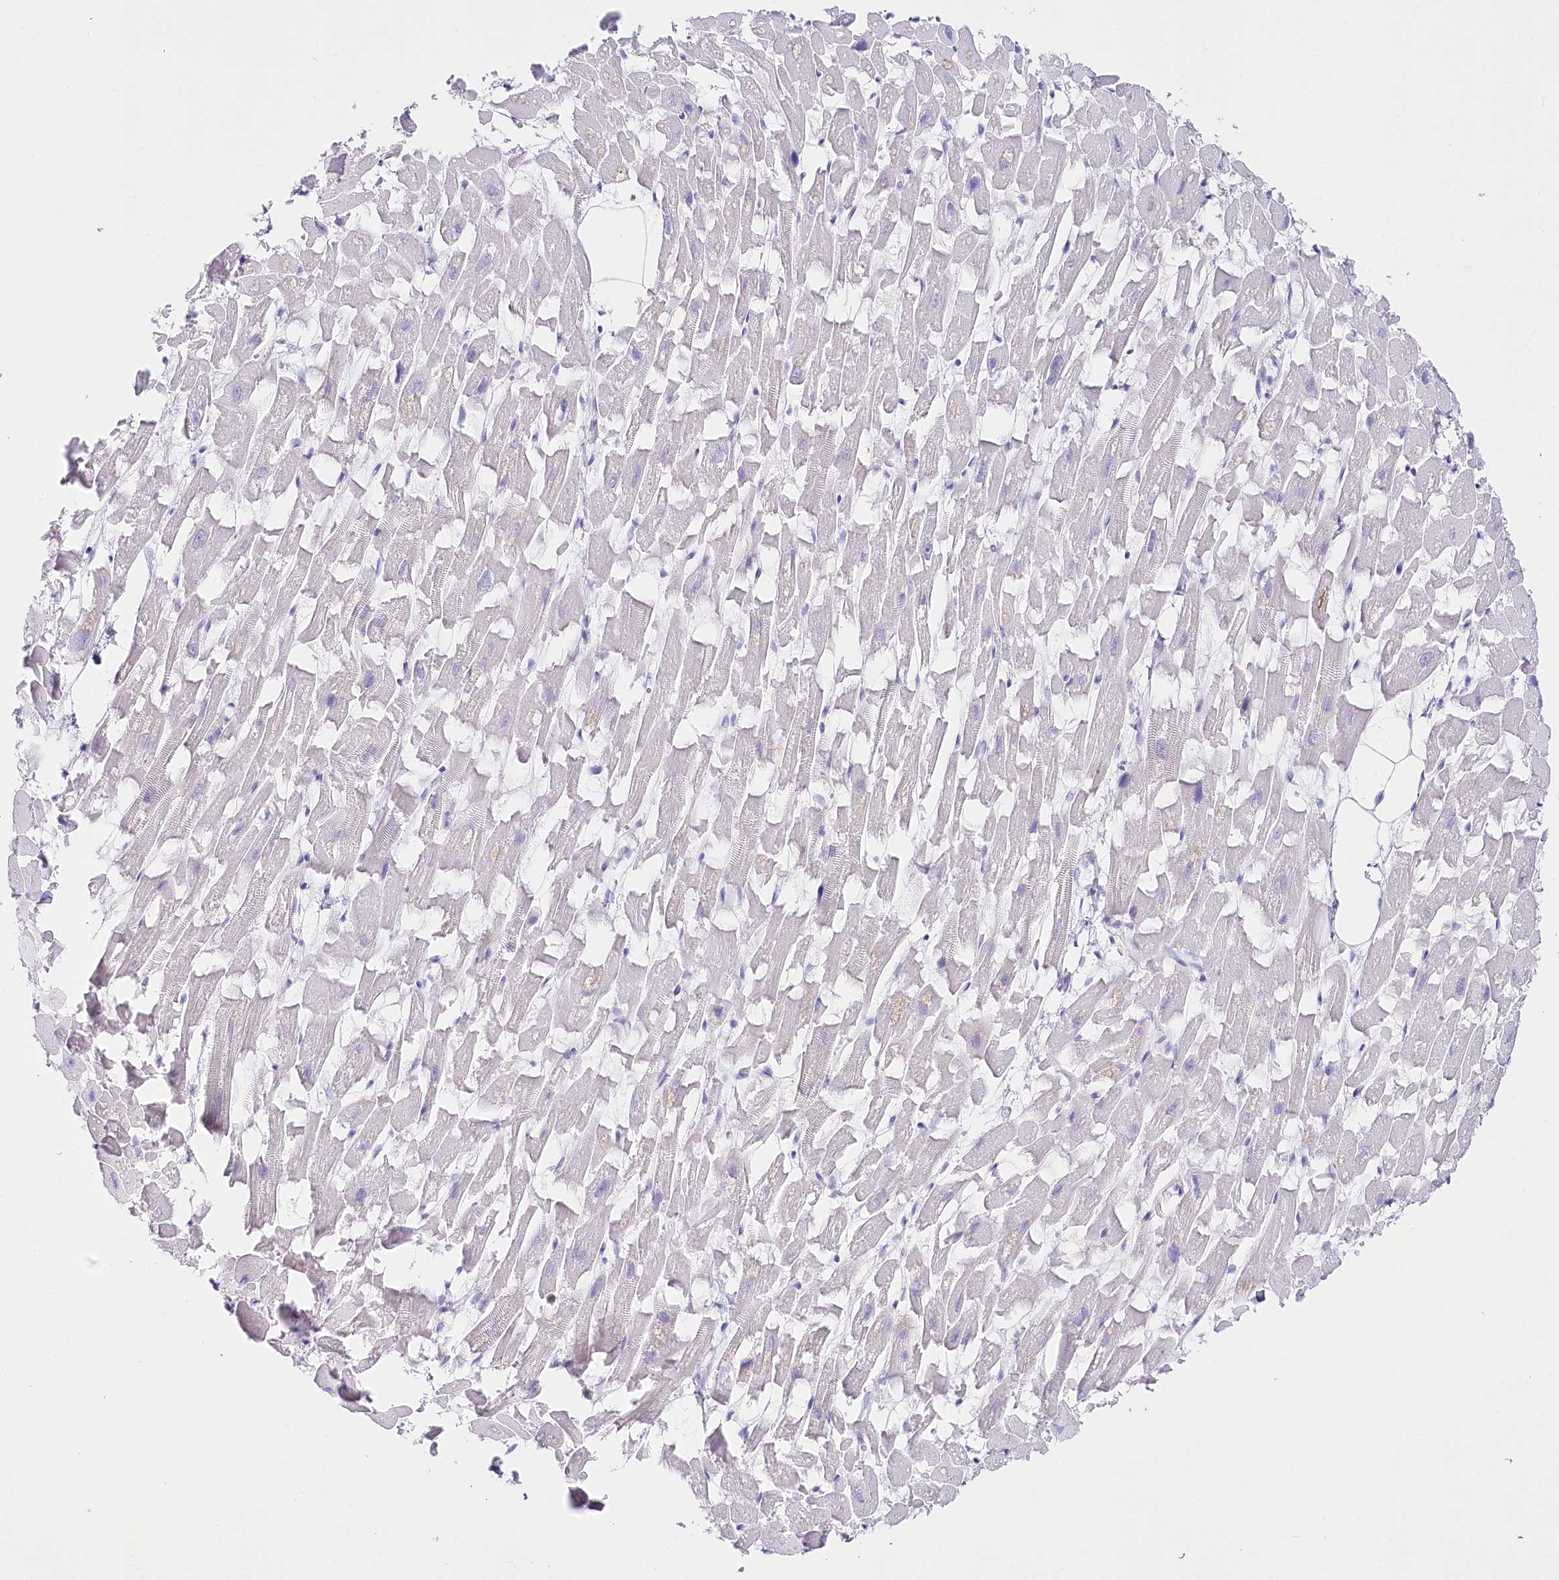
{"staining": {"intensity": "negative", "quantity": "none", "location": "none"}, "tissue": "heart muscle", "cell_type": "Cardiomyocytes", "image_type": "normal", "snomed": [{"axis": "morphology", "description": "Normal tissue, NOS"}, {"axis": "topography", "description": "Heart"}], "caption": "Cardiomyocytes show no significant protein positivity in unremarkable heart muscle.", "gene": "CSN3", "patient": {"sex": "female", "age": 64}}